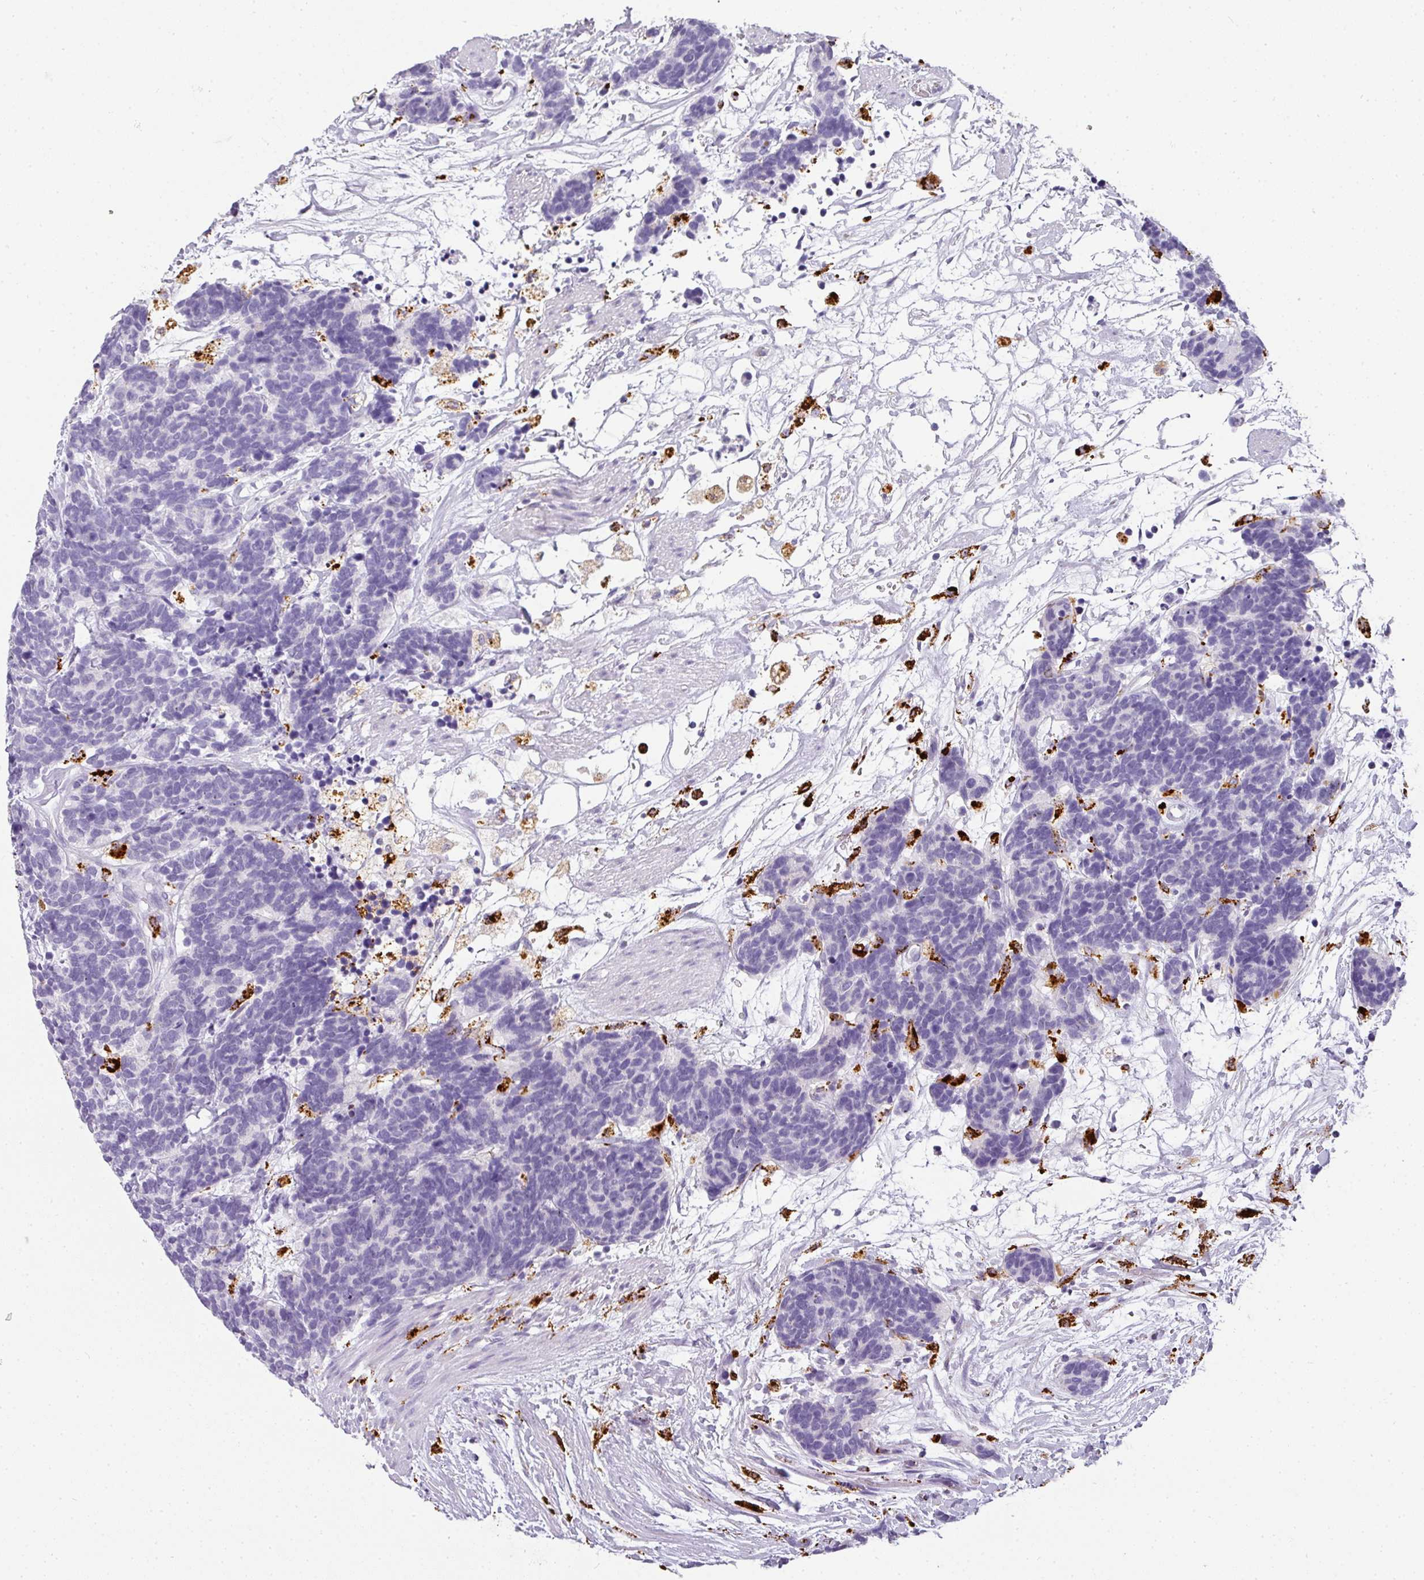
{"staining": {"intensity": "negative", "quantity": "none", "location": "none"}, "tissue": "carcinoid", "cell_type": "Tumor cells", "image_type": "cancer", "snomed": [{"axis": "morphology", "description": "Carcinoma, NOS"}, {"axis": "morphology", "description": "Carcinoid, malignant, NOS"}, {"axis": "topography", "description": "Prostate"}], "caption": "A micrograph of human carcinoid (malignant) is negative for staining in tumor cells. (Brightfield microscopy of DAB (3,3'-diaminobenzidine) immunohistochemistry at high magnification).", "gene": "MMACHC", "patient": {"sex": "male", "age": 57}}